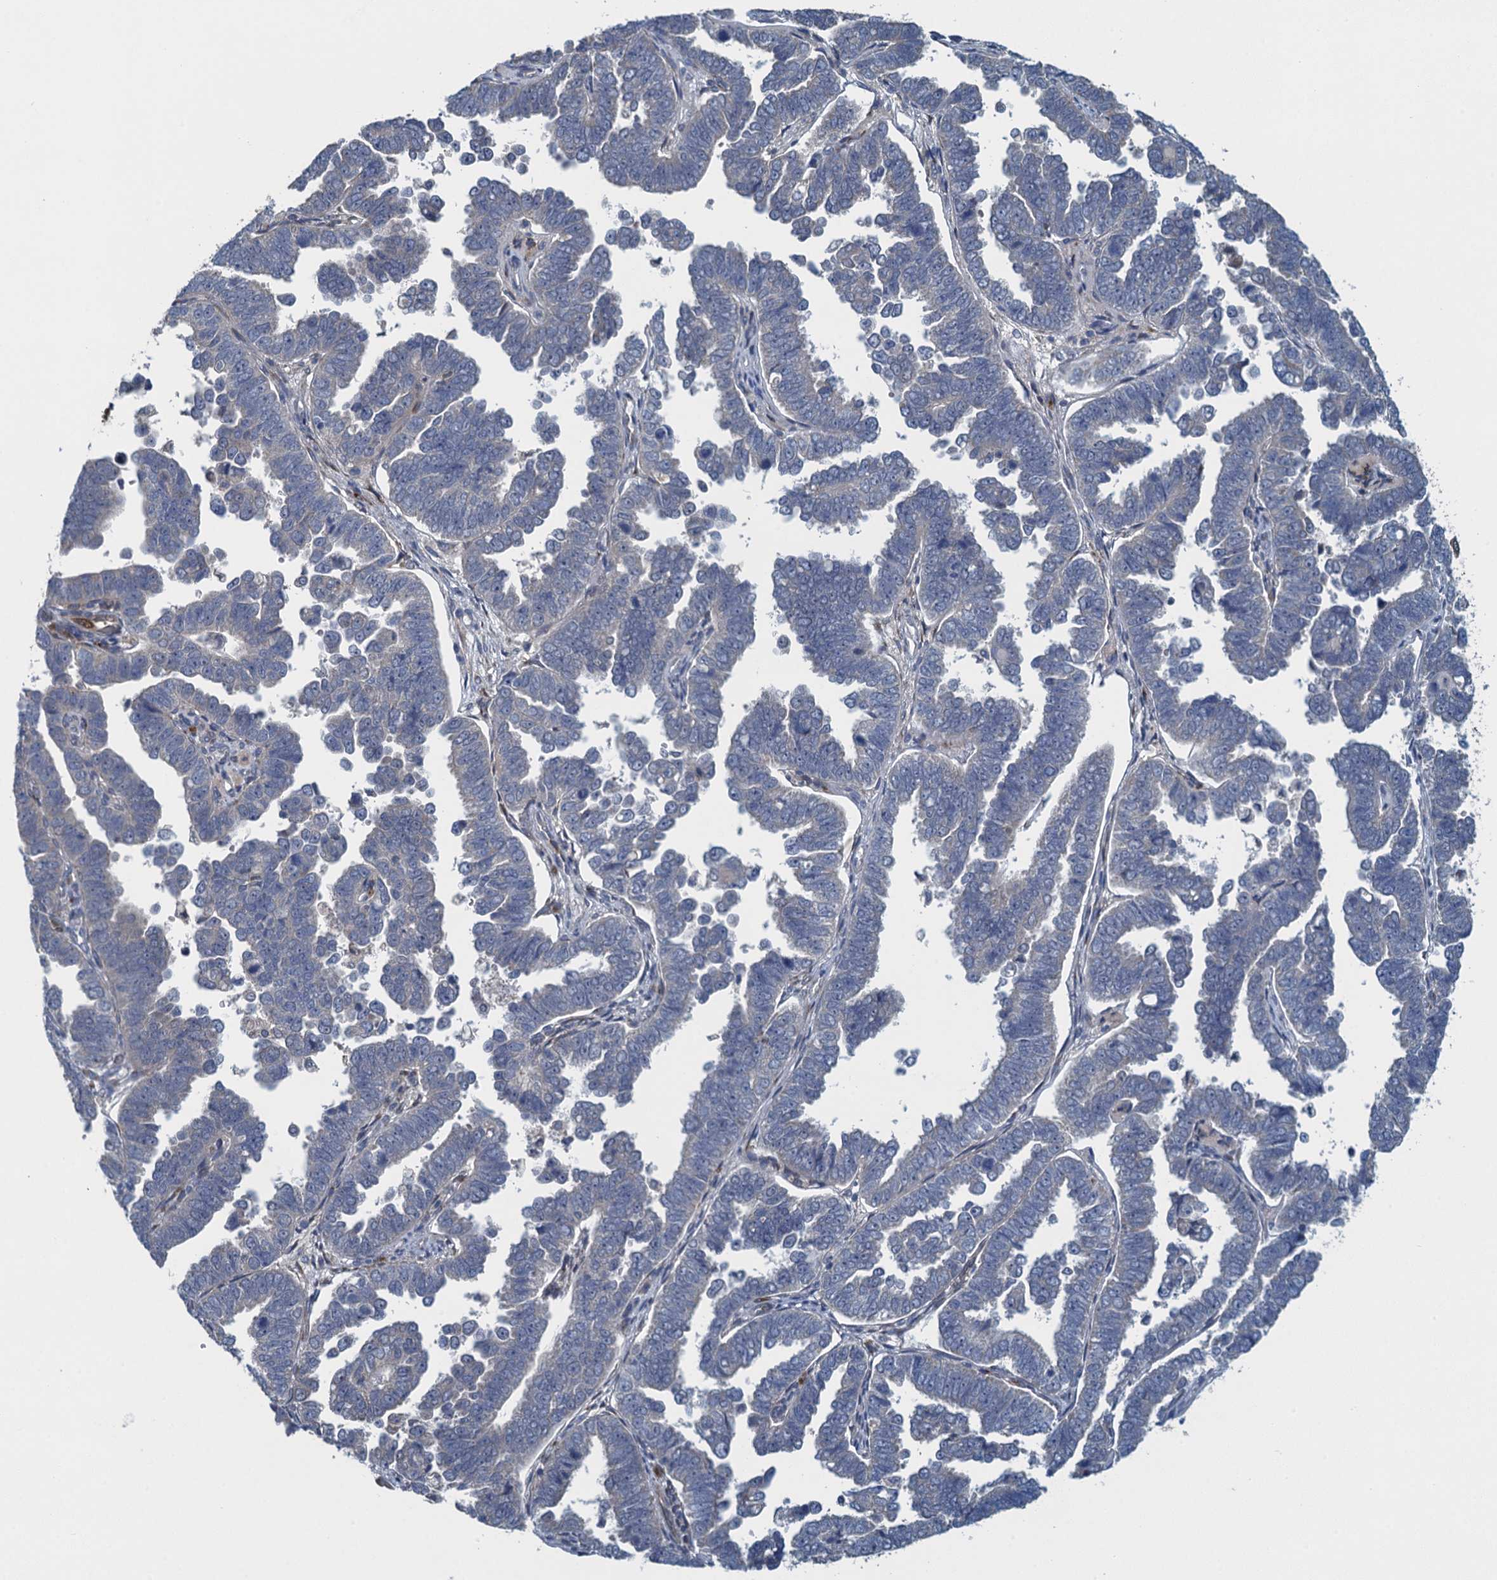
{"staining": {"intensity": "negative", "quantity": "none", "location": "none"}, "tissue": "endometrial cancer", "cell_type": "Tumor cells", "image_type": "cancer", "snomed": [{"axis": "morphology", "description": "Adenocarcinoma, NOS"}, {"axis": "topography", "description": "Endometrium"}], "caption": "The photomicrograph reveals no staining of tumor cells in endometrial cancer.", "gene": "ALG2", "patient": {"sex": "female", "age": 75}}